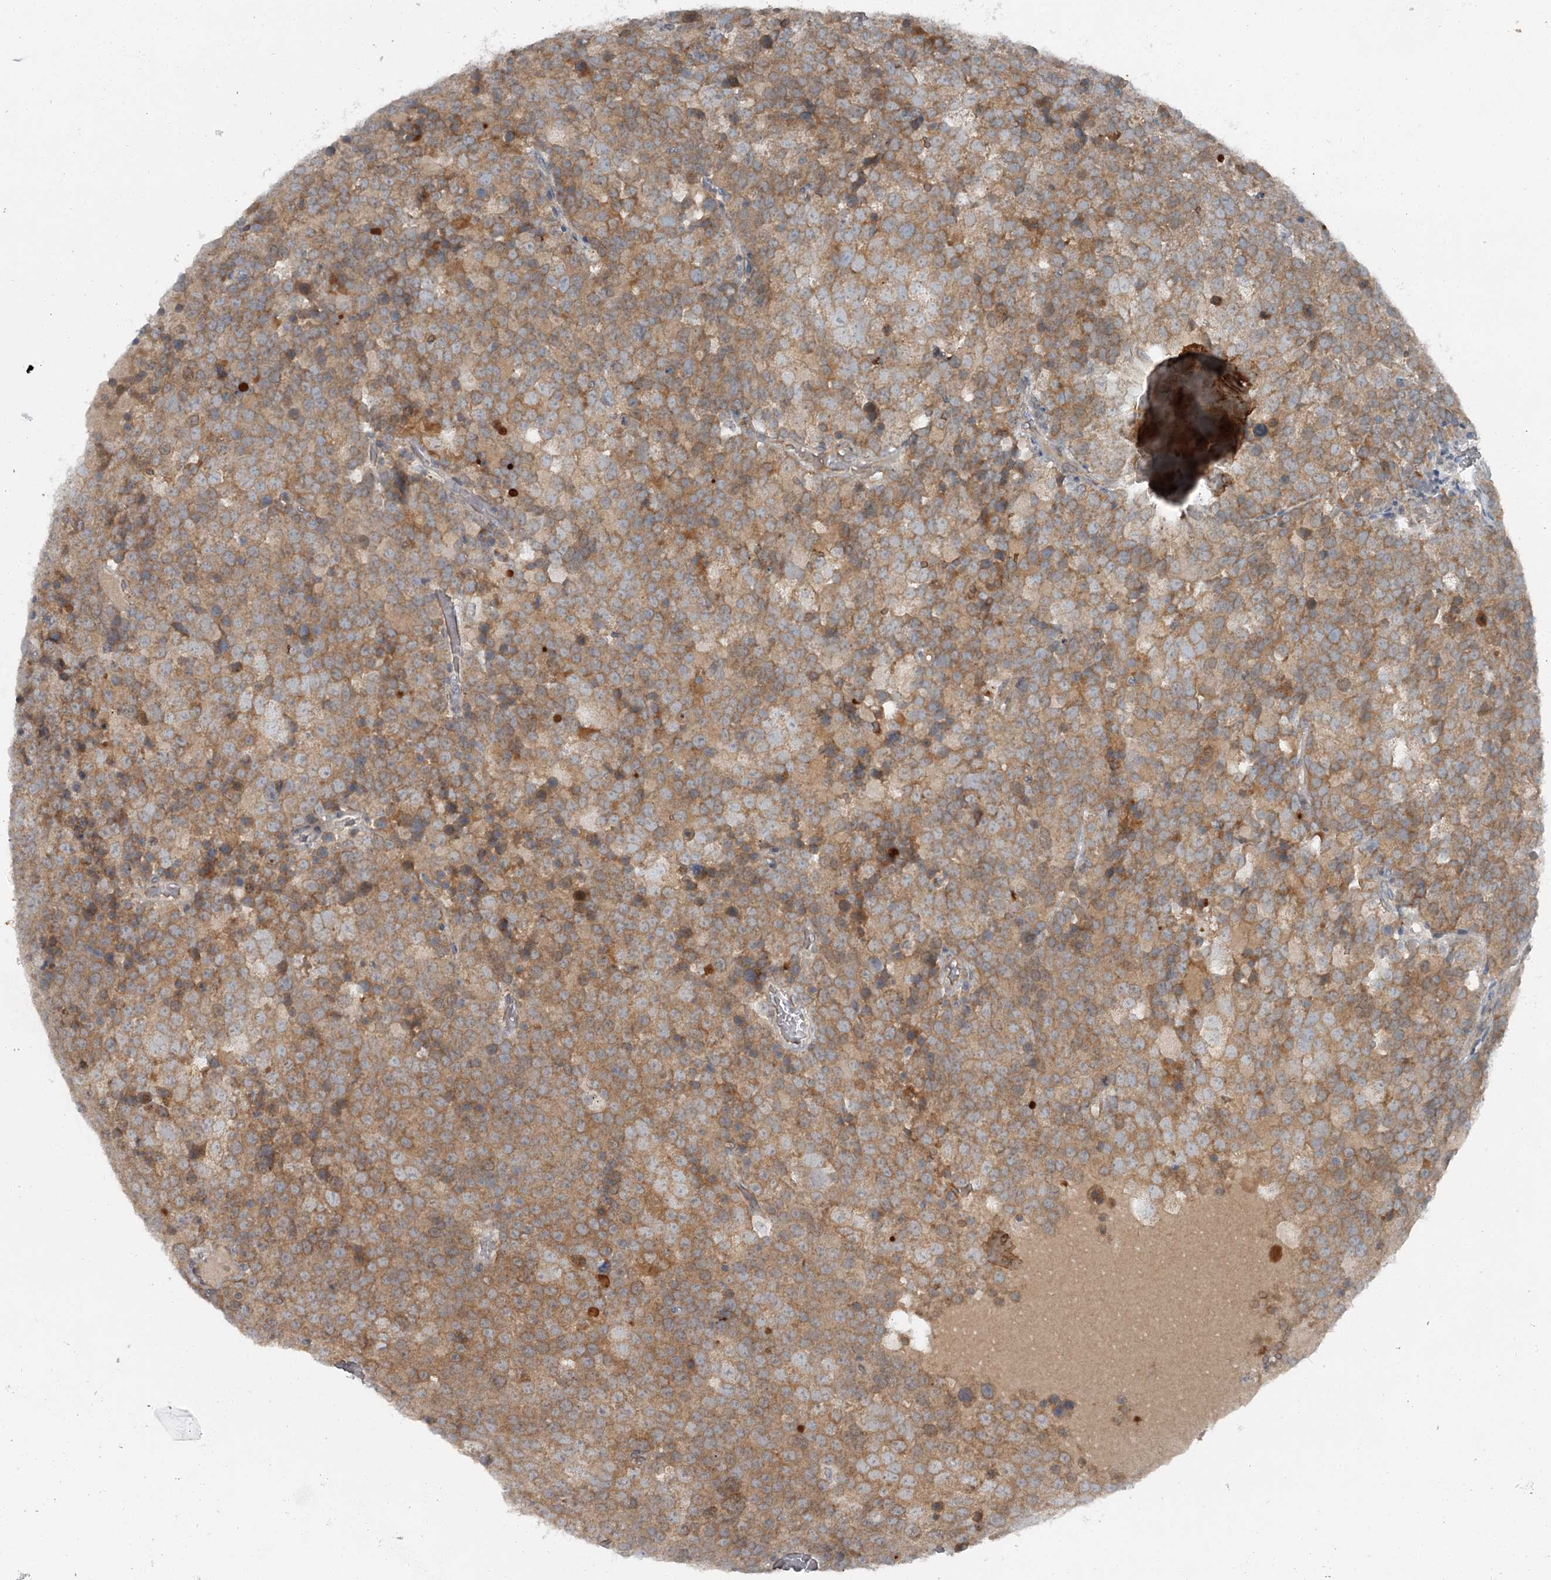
{"staining": {"intensity": "moderate", "quantity": ">75%", "location": "cytoplasmic/membranous"}, "tissue": "testis cancer", "cell_type": "Tumor cells", "image_type": "cancer", "snomed": [{"axis": "morphology", "description": "Seminoma, NOS"}, {"axis": "topography", "description": "Testis"}], "caption": "Protein staining exhibits moderate cytoplasmic/membranous positivity in approximately >75% of tumor cells in seminoma (testis). The staining was performed using DAB (3,3'-diaminobenzidine) to visualize the protein expression in brown, while the nuclei were stained in blue with hematoxylin (Magnification: 20x).", "gene": "SLC39A8", "patient": {"sex": "male", "age": 71}}